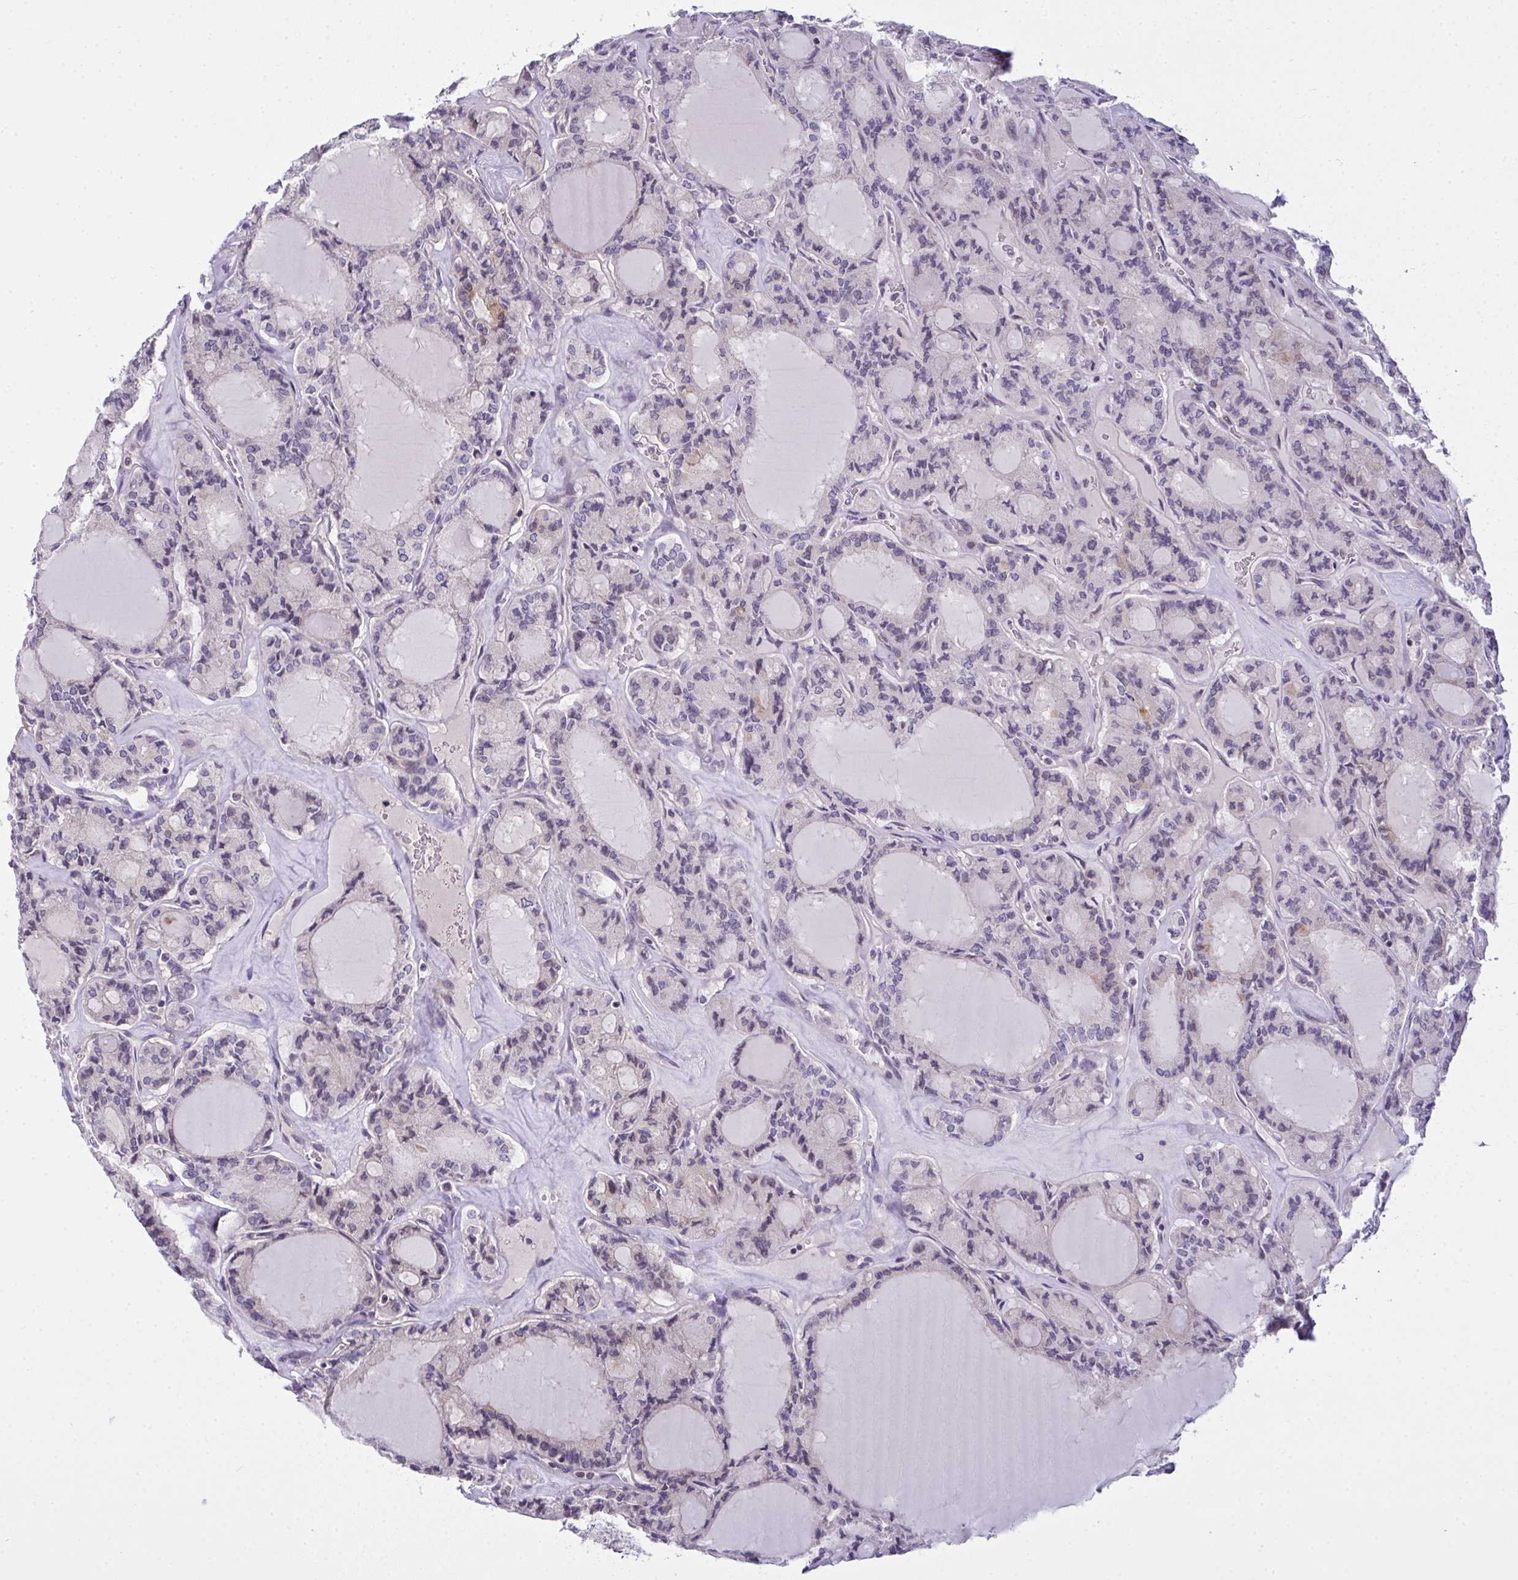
{"staining": {"intensity": "weak", "quantity": "<25%", "location": "cytoplasmic/membranous"}, "tissue": "thyroid cancer", "cell_type": "Tumor cells", "image_type": "cancer", "snomed": [{"axis": "morphology", "description": "Papillary adenocarcinoma, NOS"}, {"axis": "topography", "description": "Thyroid gland"}], "caption": "Thyroid cancer stained for a protein using immunohistochemistry (IHC) displays no positivity tumor cells.", "gene": "NT5C1A", "patient": {"sex": "male", "age": 87}}